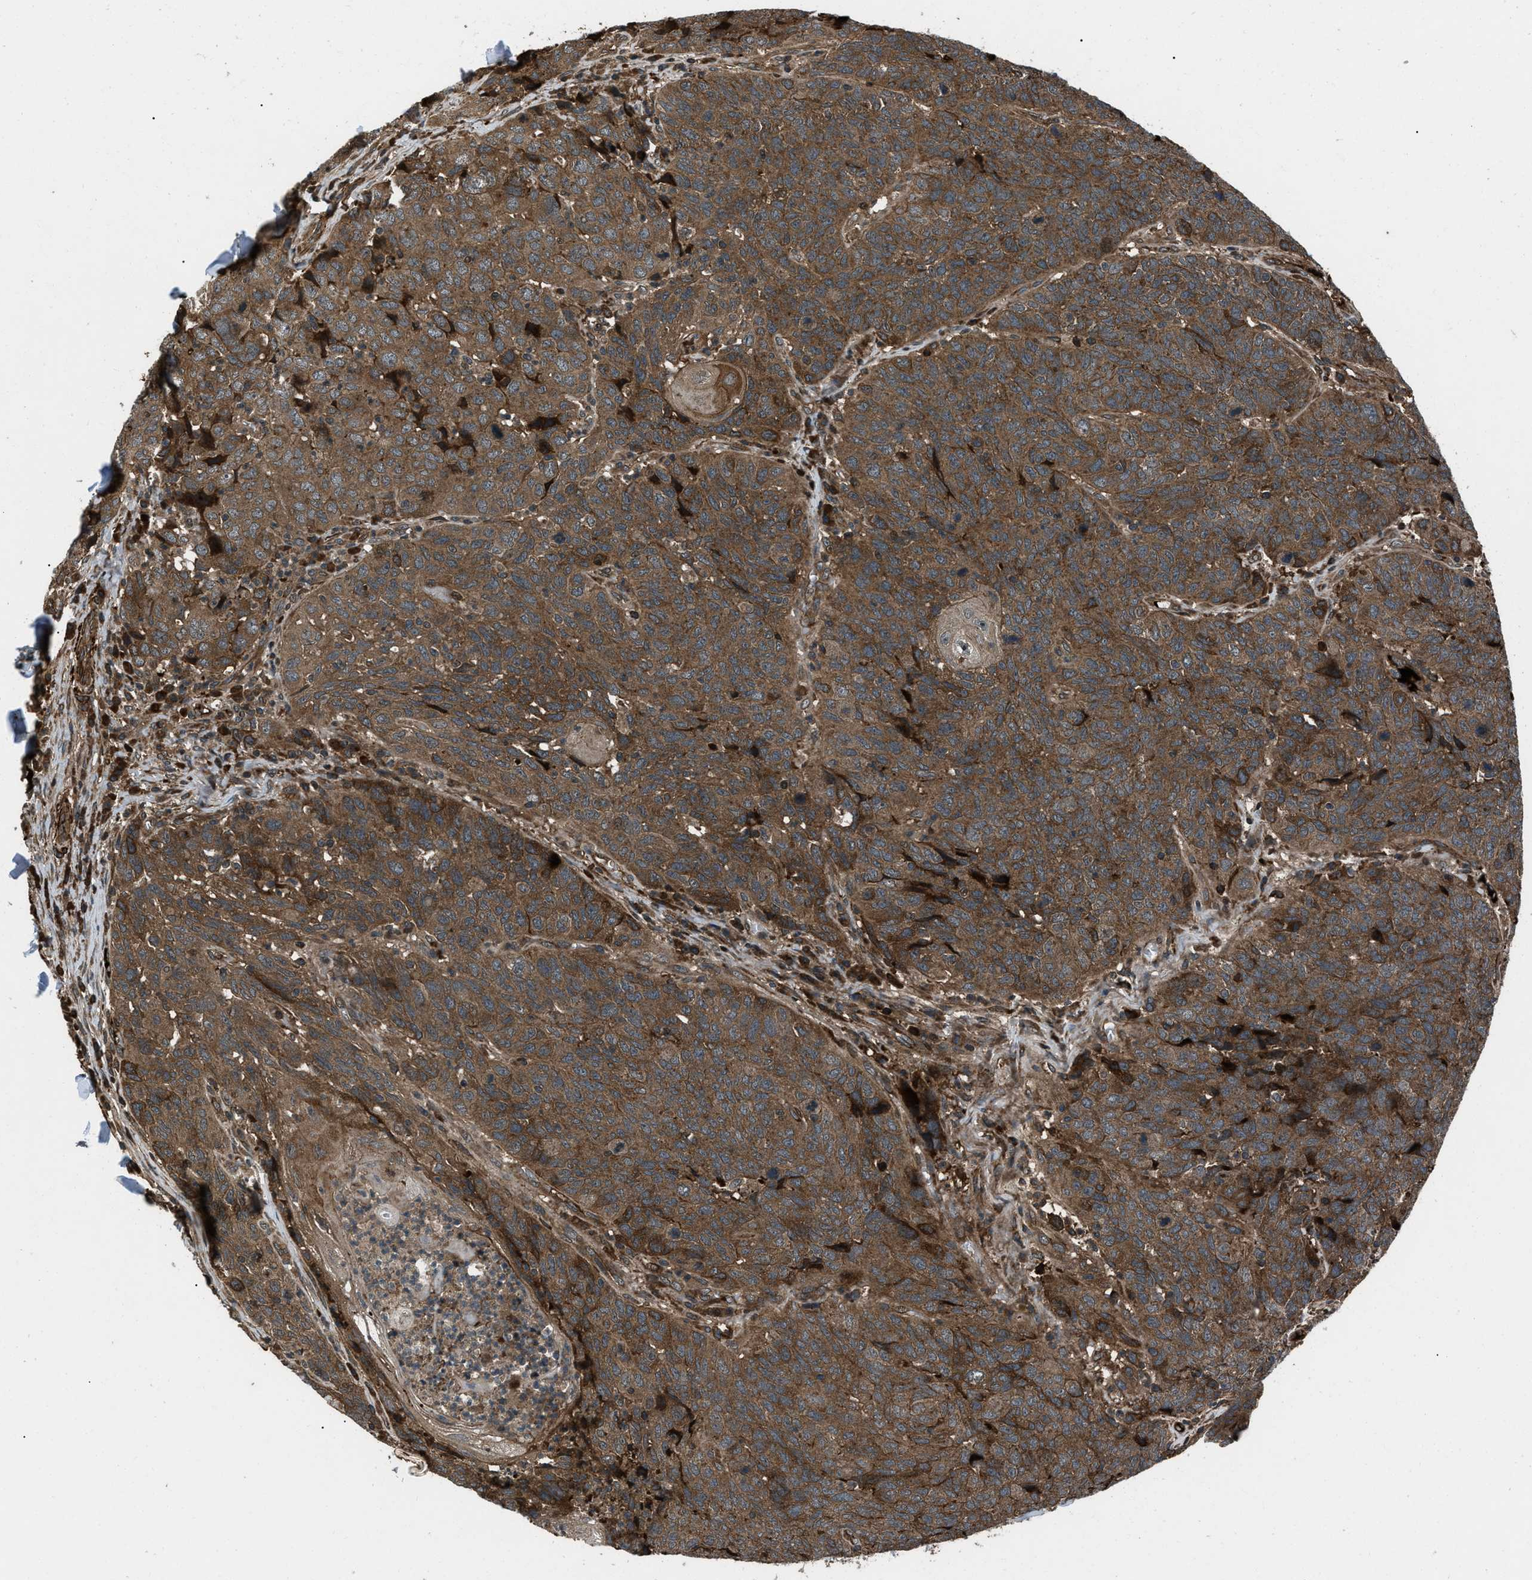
{"staining": {"intensity": "moderate", "quantity": ">75%", "location": "cytoplasmic/membranous"}, "tissue": "head and neck cancer", "cell_type": "Tumor cells", "image_type": "cancer", "snomed": [{"axis": "morphology", "description": "Squamous cell carcinoma, NOS"}, {"axis": "topography", "description": "Head-Neck"}], "caption": "Tumor cells reveal moderate cytoplasmic/membranous positivity in about >75% of cells in head and neck cancer.", "gene": "IRAK4", "patient": {"sex": "male", "age": 66}}